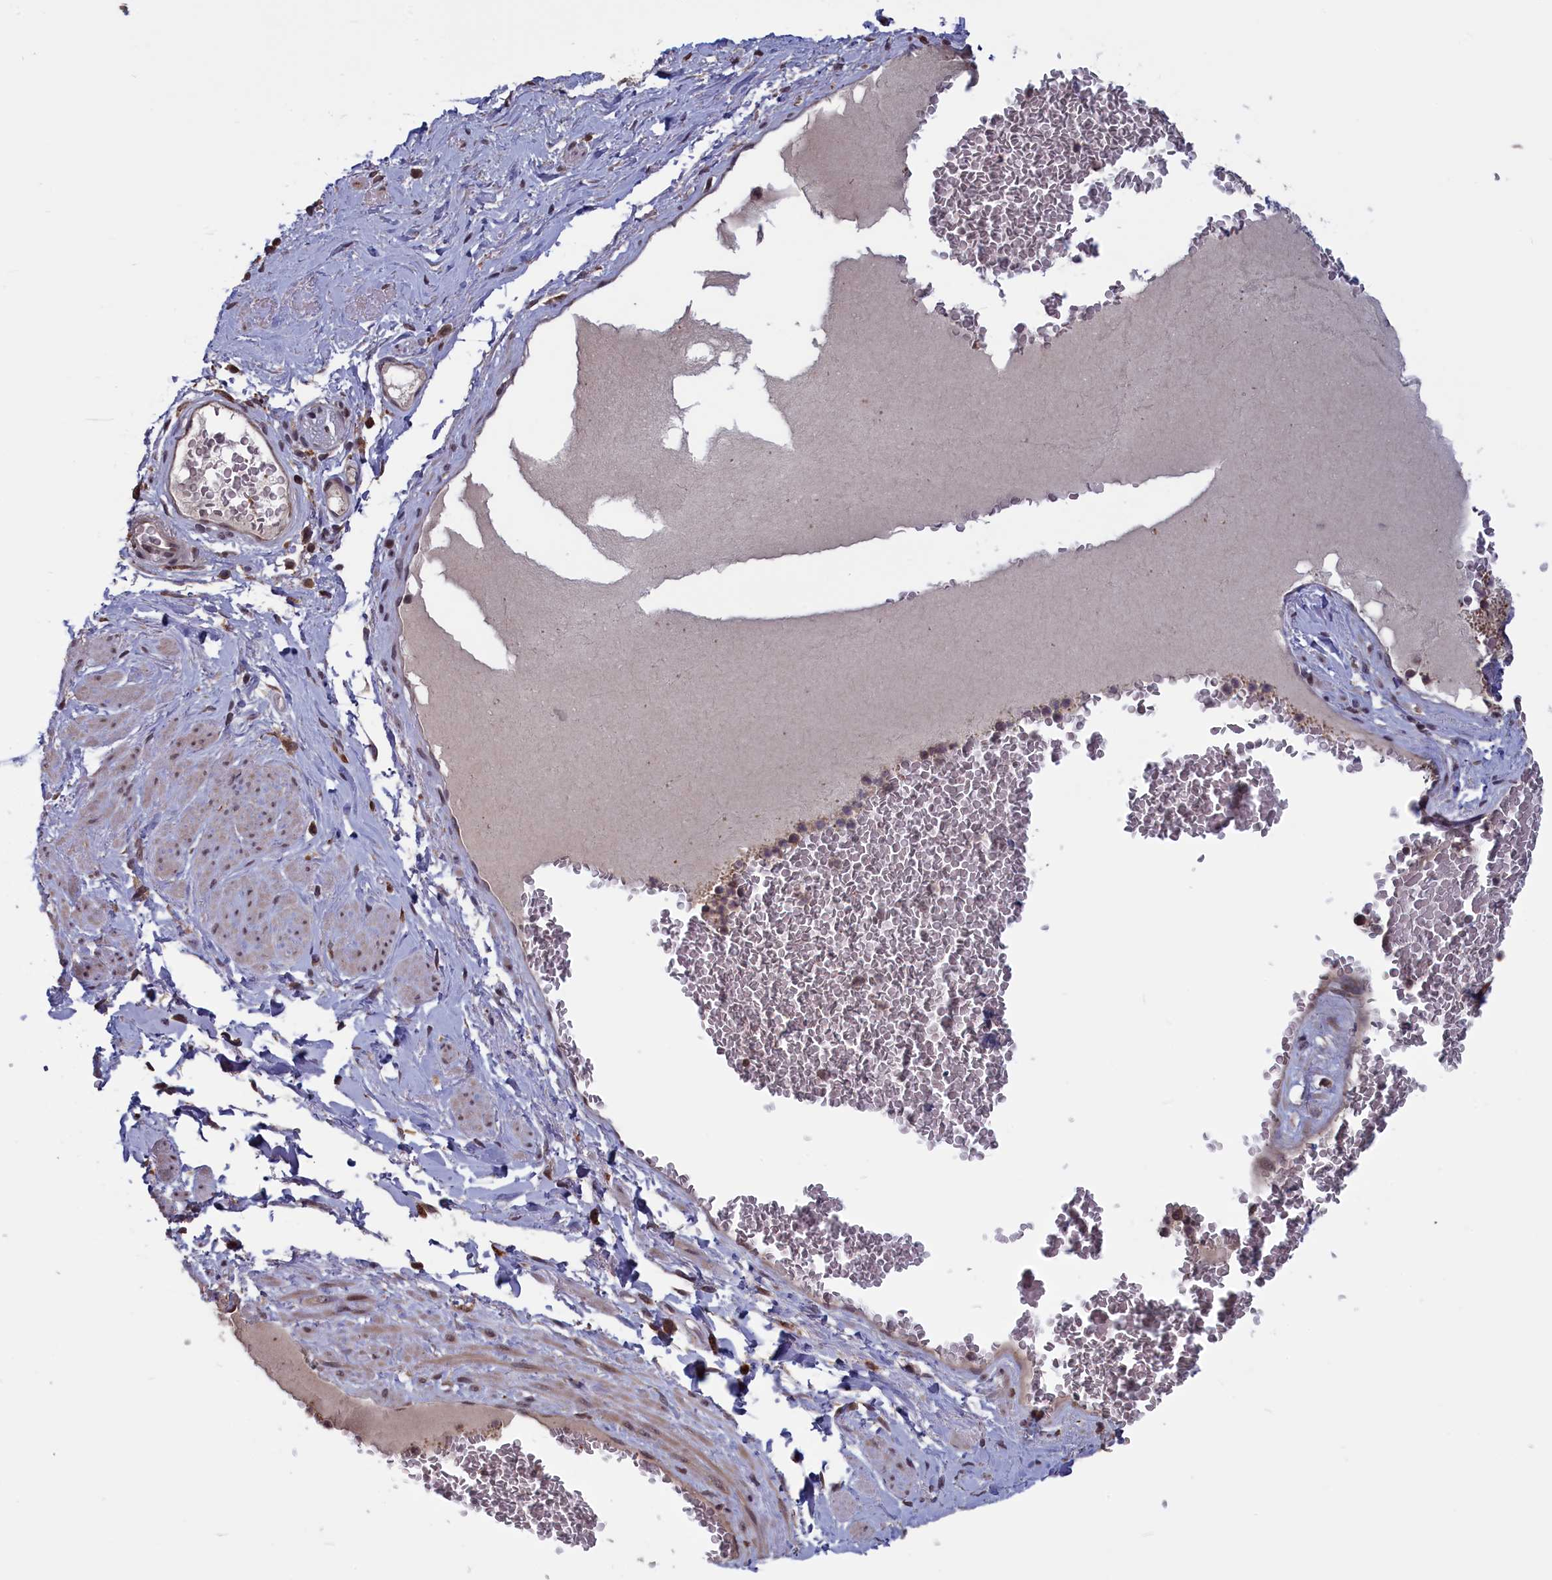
{"staining": {"intensity": "moderate", "quantity": "<25%", "location": "cytoplasmic/membranous,nuclear"}, "tissue": "soft tissue", "cell_type": "Chondrocytes", "image_type": "normal", "snomed": [{"axis": "morphology", "description": "Normal tissue, NOS"}, {"axis": "morphology", "description": "Adenocarcinoma, NOS"}, {"axis": "topography", "description": "Rectum"}, {"axis": "topography", "description": "Vagina"}, {"axis": "topography", "description": "Peripheral nerve tissue"}], "caption": "This micrograph demonstrates IHC staining of benign soft tissue, with low moderate cytoplasmic/membranous,nuclear staining in about <25% of chondrocytes.", "gene": "CACTIN", "patient": {"sex": "female", "age": 71}}